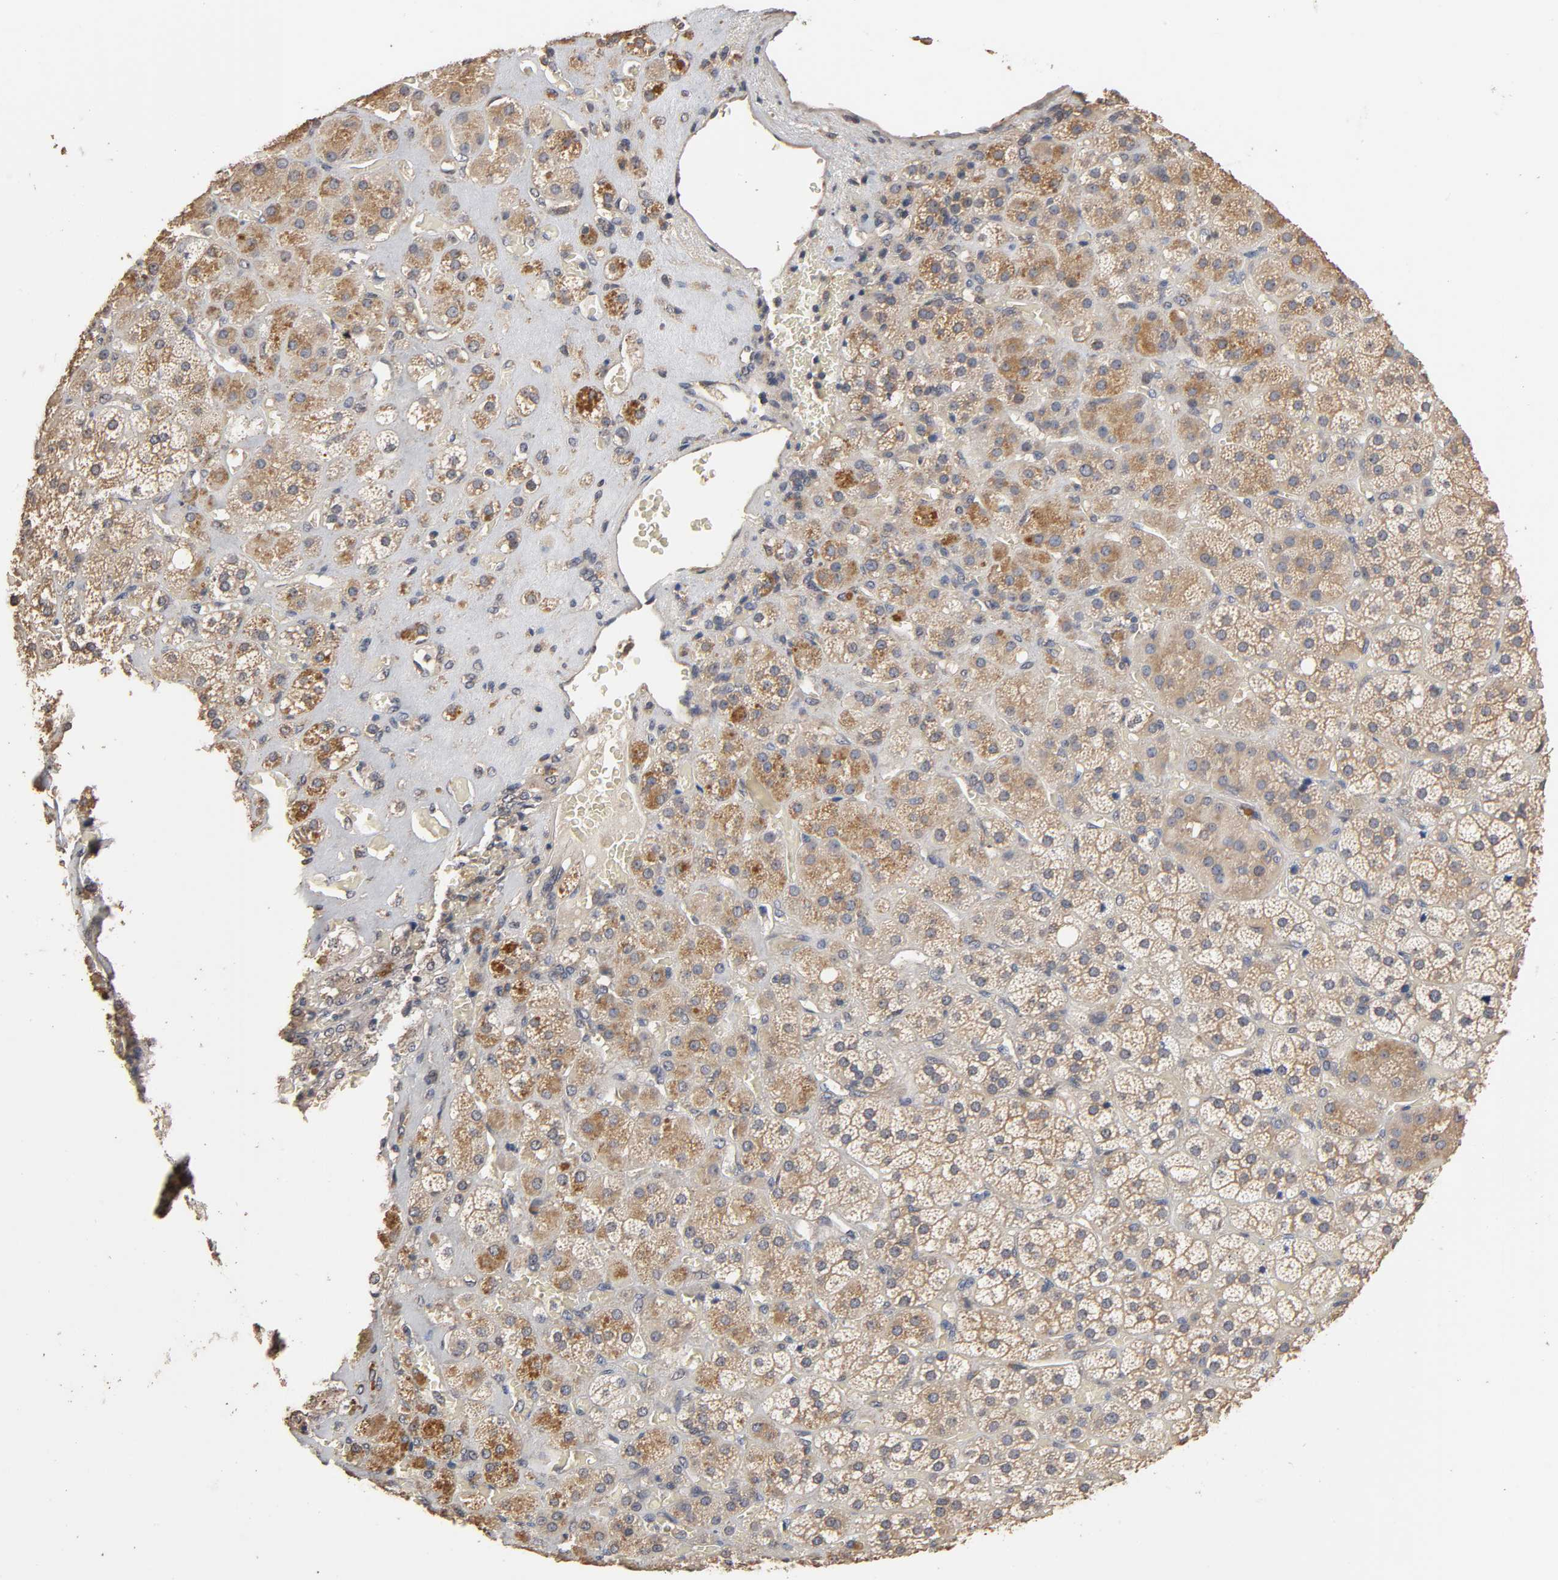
{"staining": {"intensity": "moderate", "quantity": "25%-75%", "location": "cytoplasmic/membranous"}, "tissue": "adrenal gland", "cell_type": "Glandular cells", "image_type": "normal", "snomed": [{"axis": "morphology", "description": "Normal tissue, NOS"}, {"axis": "topography", "description": "Adrenal gland"}], "caption": "A high-resolution micrograph shows IHC staining of normal adrenal gland, which demonstrates moderate cytoplasmic/membranous staining in about 25%-75% of glandular cells.", "gene": "ARHGEF7", "patient": {"sex": "female", "age": 71}}